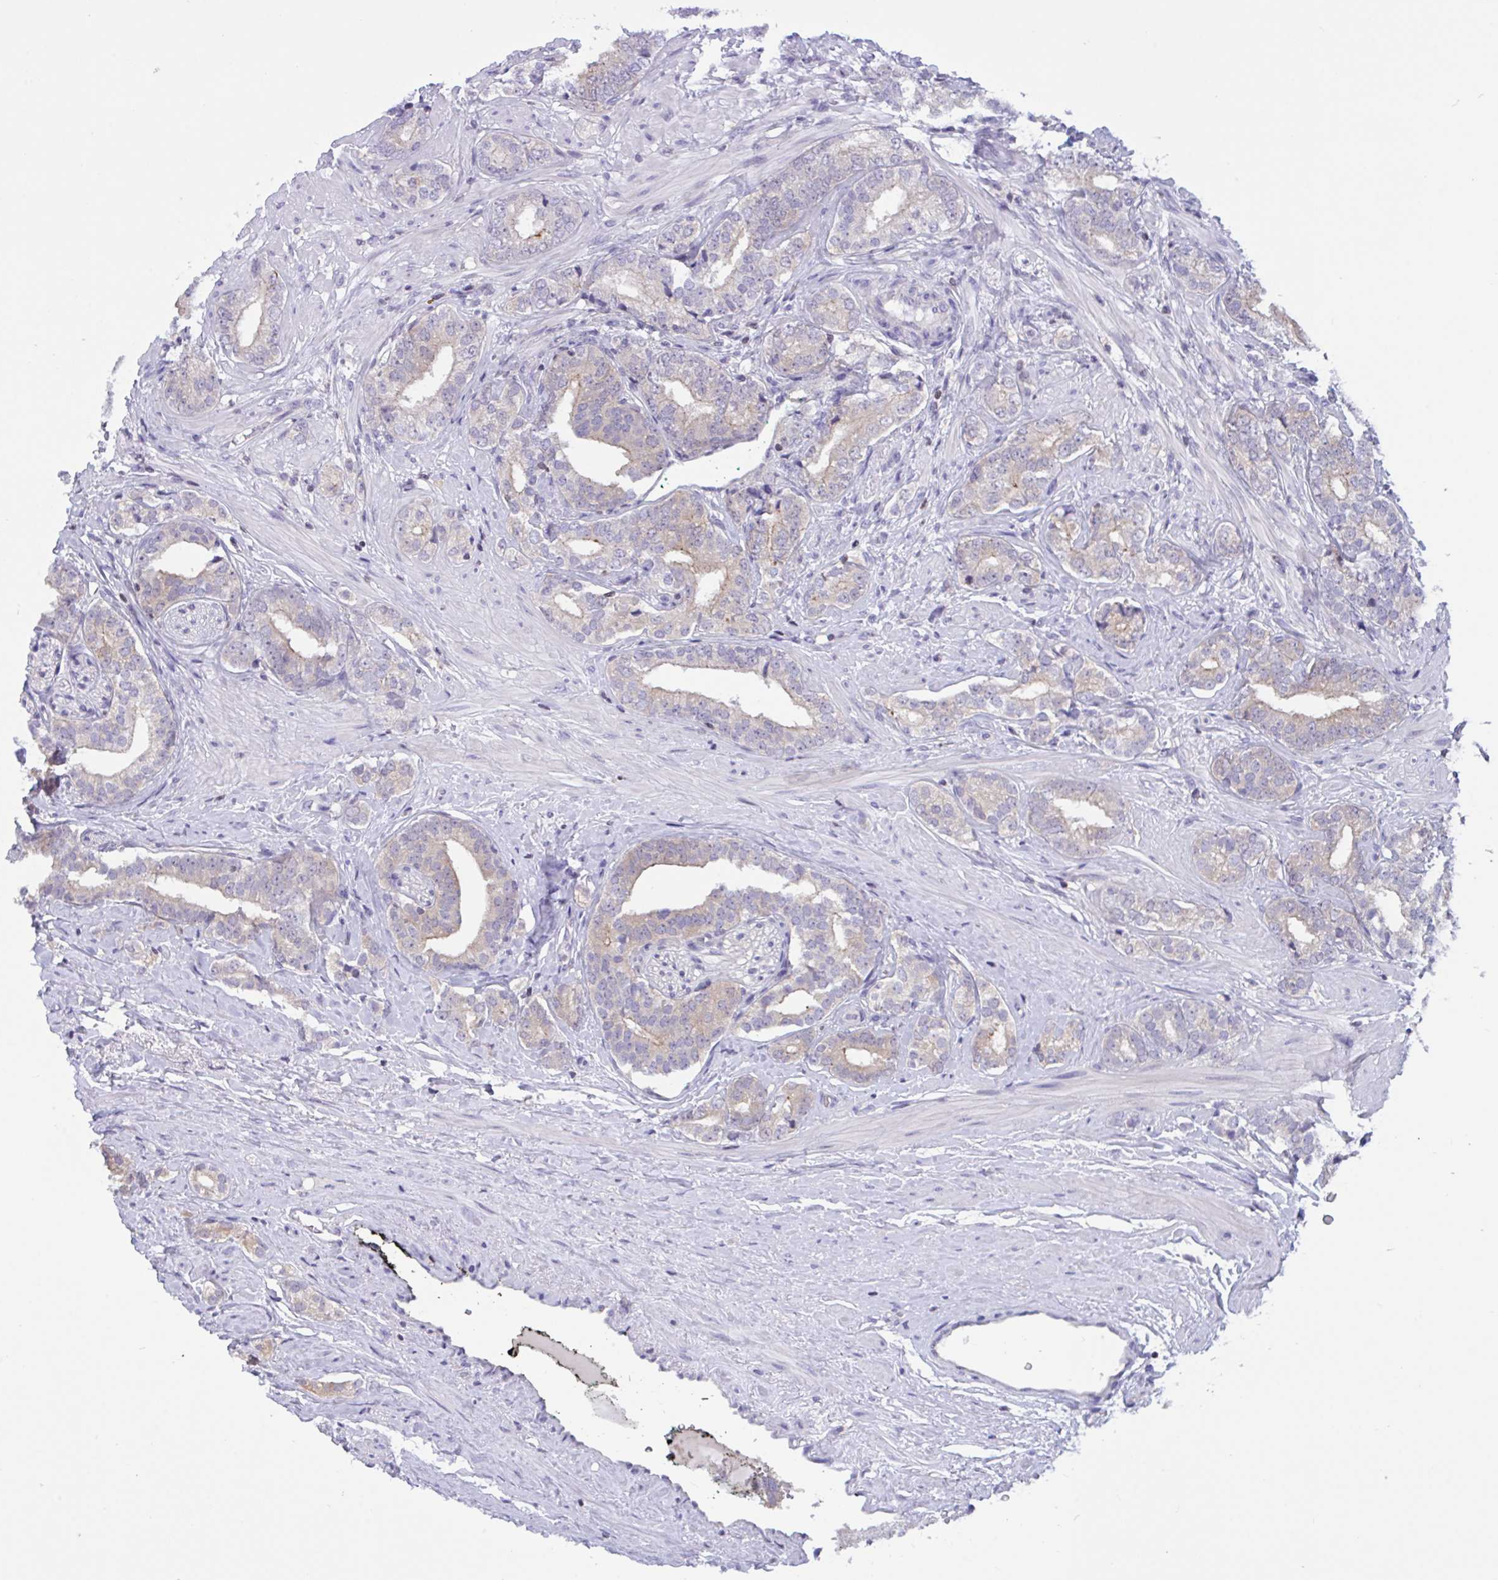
{"staining": {"intensity": "weak", "quantity": "25%-75%", "location": "cytoplasmic/membranous"}, "tissue": "prostate cancer", "cell_type": "Tumor cells", "image_type": "cancer", "snomed": [{"axis": "morphology", "description": "Adenocarcinoma, High grade"}, {"axis": "topography", "description": "Prostate"}], "caption": "Weak cytoplasmic/membranous protein positivity is present in about 25%-75% of tumor cells in adenocarcinoma (high-grade) (prostate).", "gene": "SNX11", "patient": {"sex": "male", "age": 72}}